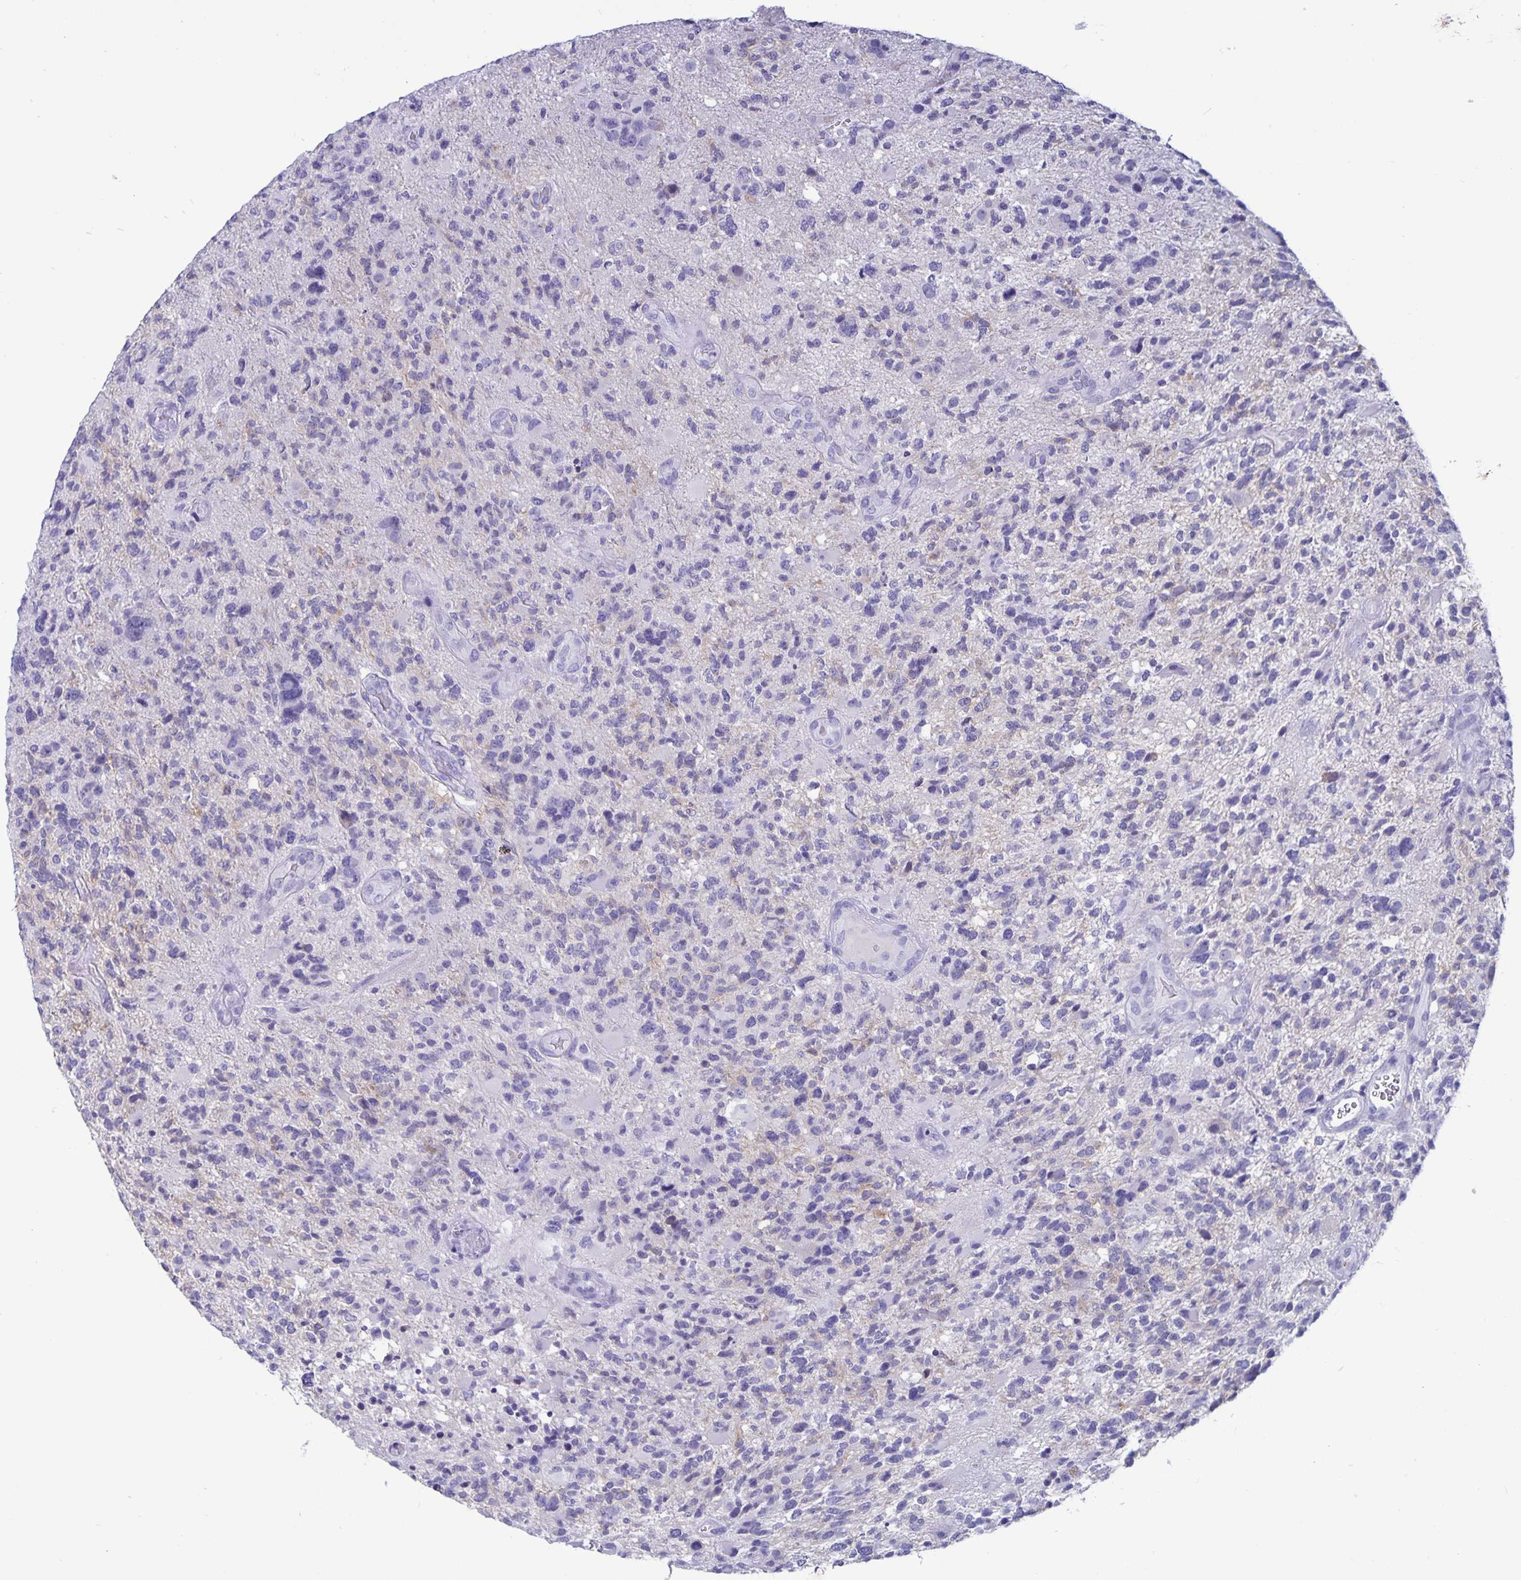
{"staining": {"intensity": "negative", "quantity": "none", "location": "none"}, "tissue": "glioma", "cell_type": "Tumor cells", "image_type": "cancer", "snomed": [{"axis": "morphology", "description": "Glioma, malignant, High grade"}, {"axis": "topography", "description": "Brain"}], "caption": "Malignant glioma (high-grade) was stained to show a protein in brown. There is no significant positivity in tumor cells.", "gene": "BPIFA3", "patient": {"sex": "female", "age": 71}}